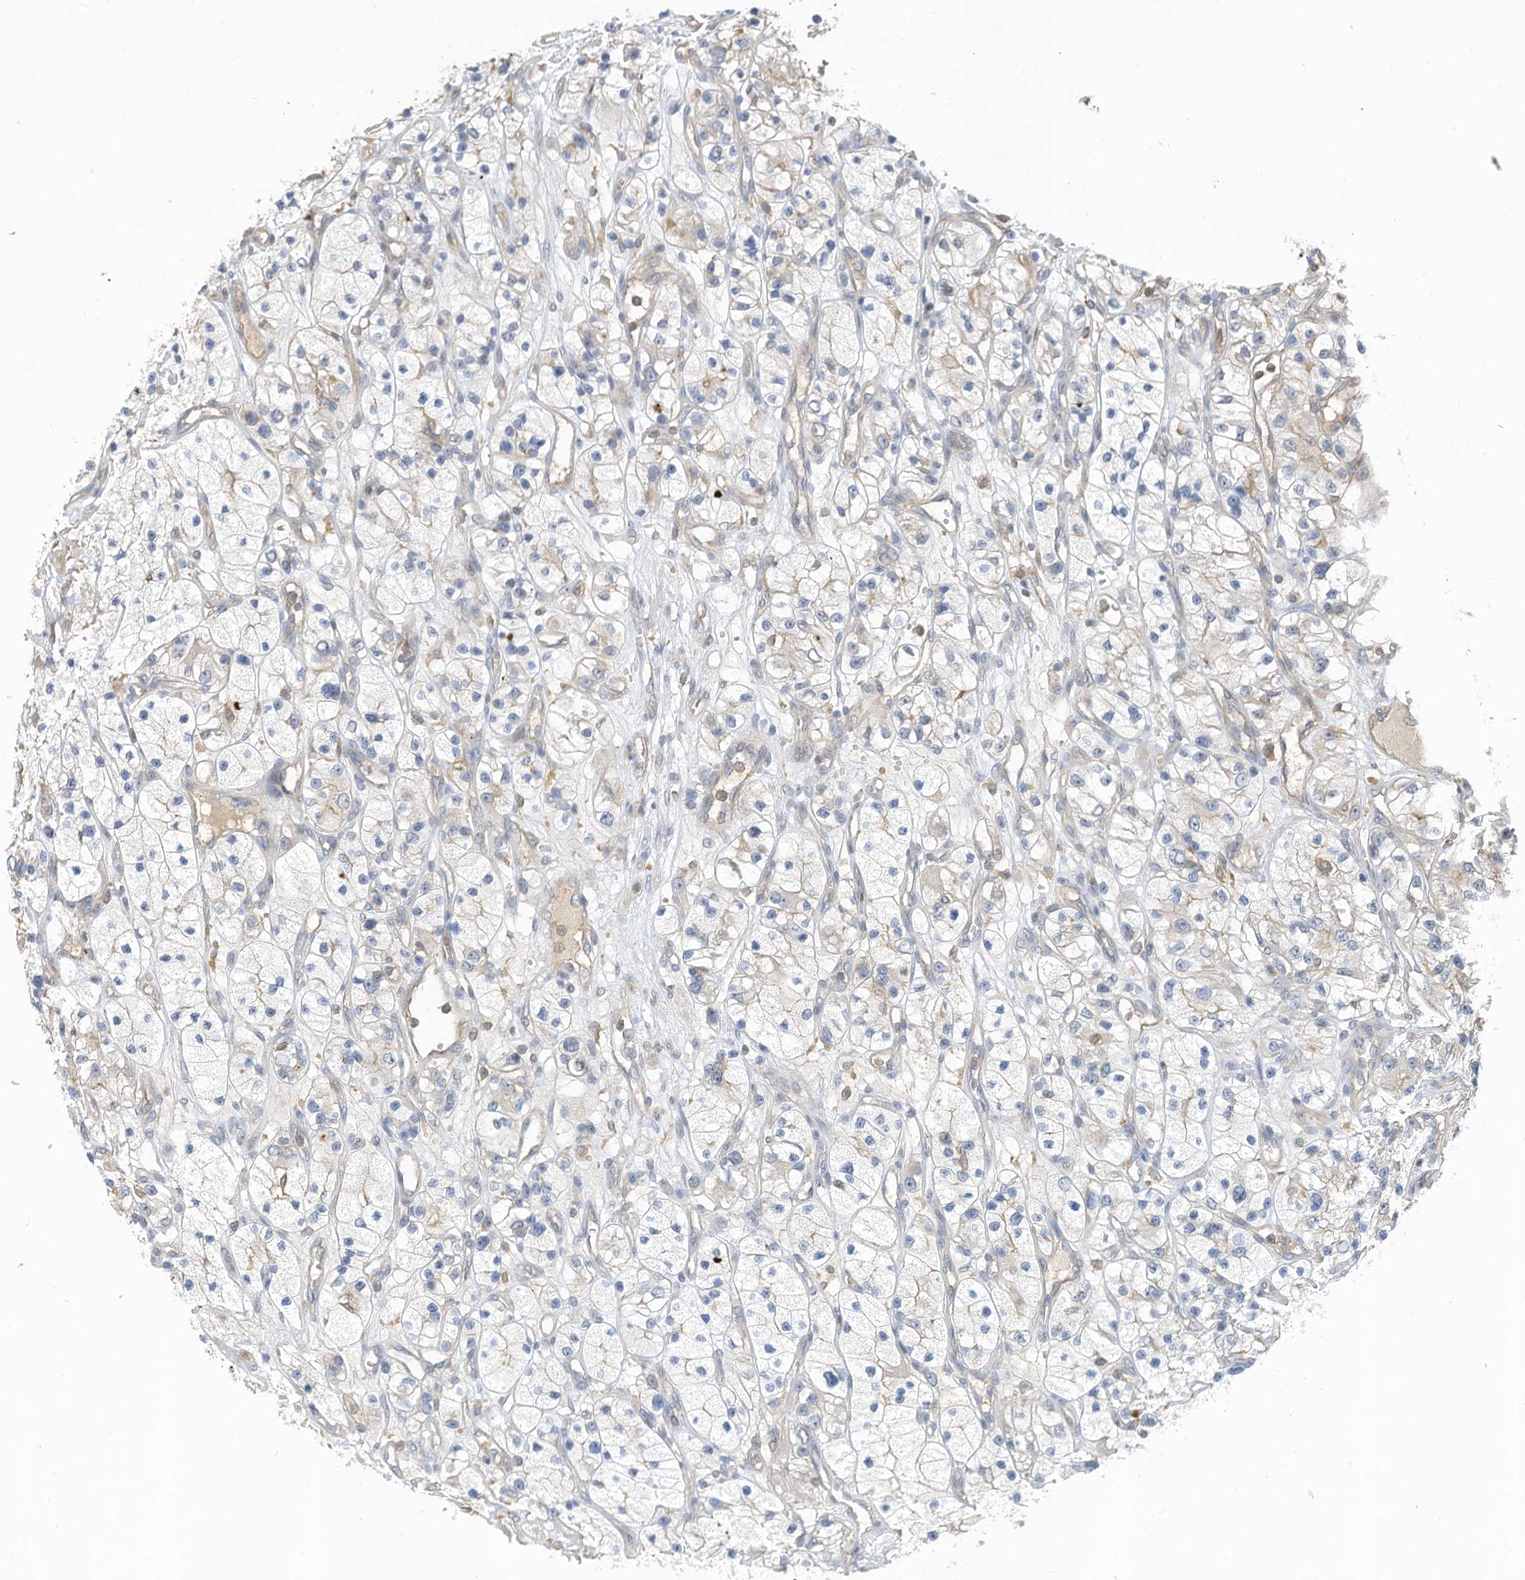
{"staining": {"intensity": "negative", "quantity": "none", "location": "none"}, "tissue": "renal cancer", "cell_type": "Tumor cells", "image_type": "cancer", "snomed": [{"axis": "morphology", "description": "Adenocarcinoma, NOS"}, {"axis": "topography", "description": "Kidney"}], "caption": "Renal adenocarcinoma was stained to show a protein in brown. There is no significant positivity in tumor cells.", "gene": "SLFN14", "patient": {"sex": "female", "age": 57}}